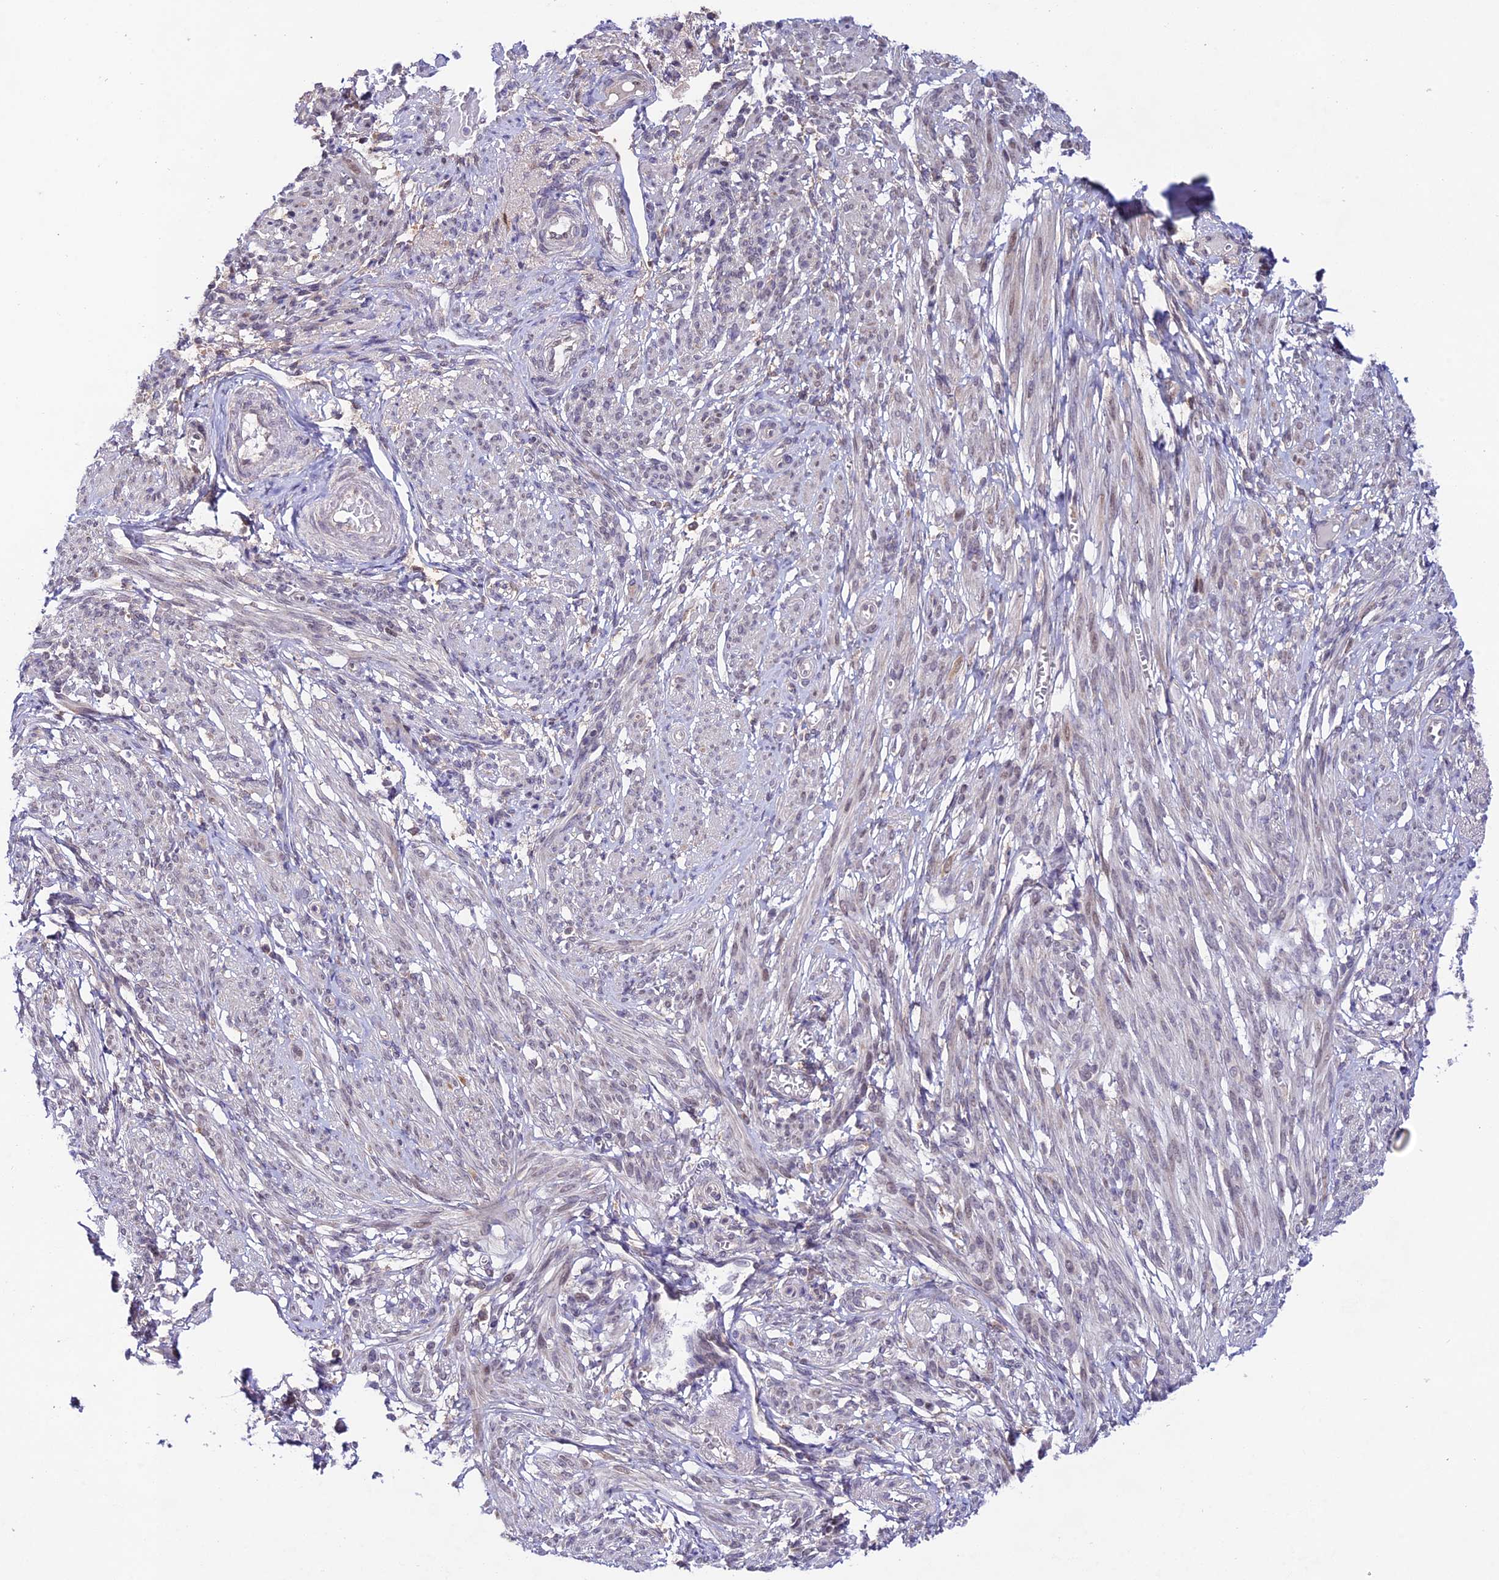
{"staining": {"intensity": "negative", "quantity": "none", "location": "none"}, "tissue": "smooth muscle", "cell_type": "Smooth muscle cells", "image_type": "normal", "snomed": [{"axis": "morphology", "description": "Normal tissue, NOS"}, {"axis": "topography", "description": "Smooth muscle"}], "caption": "DAB (3,3'-diaminobenzidine) immunohistochemical staining of unremarkable human smooth muscle exhibits no significant expression in smooth muscle cells.", "gene": "TRIM40", "patient": {"sex": "female", "age": 39}}